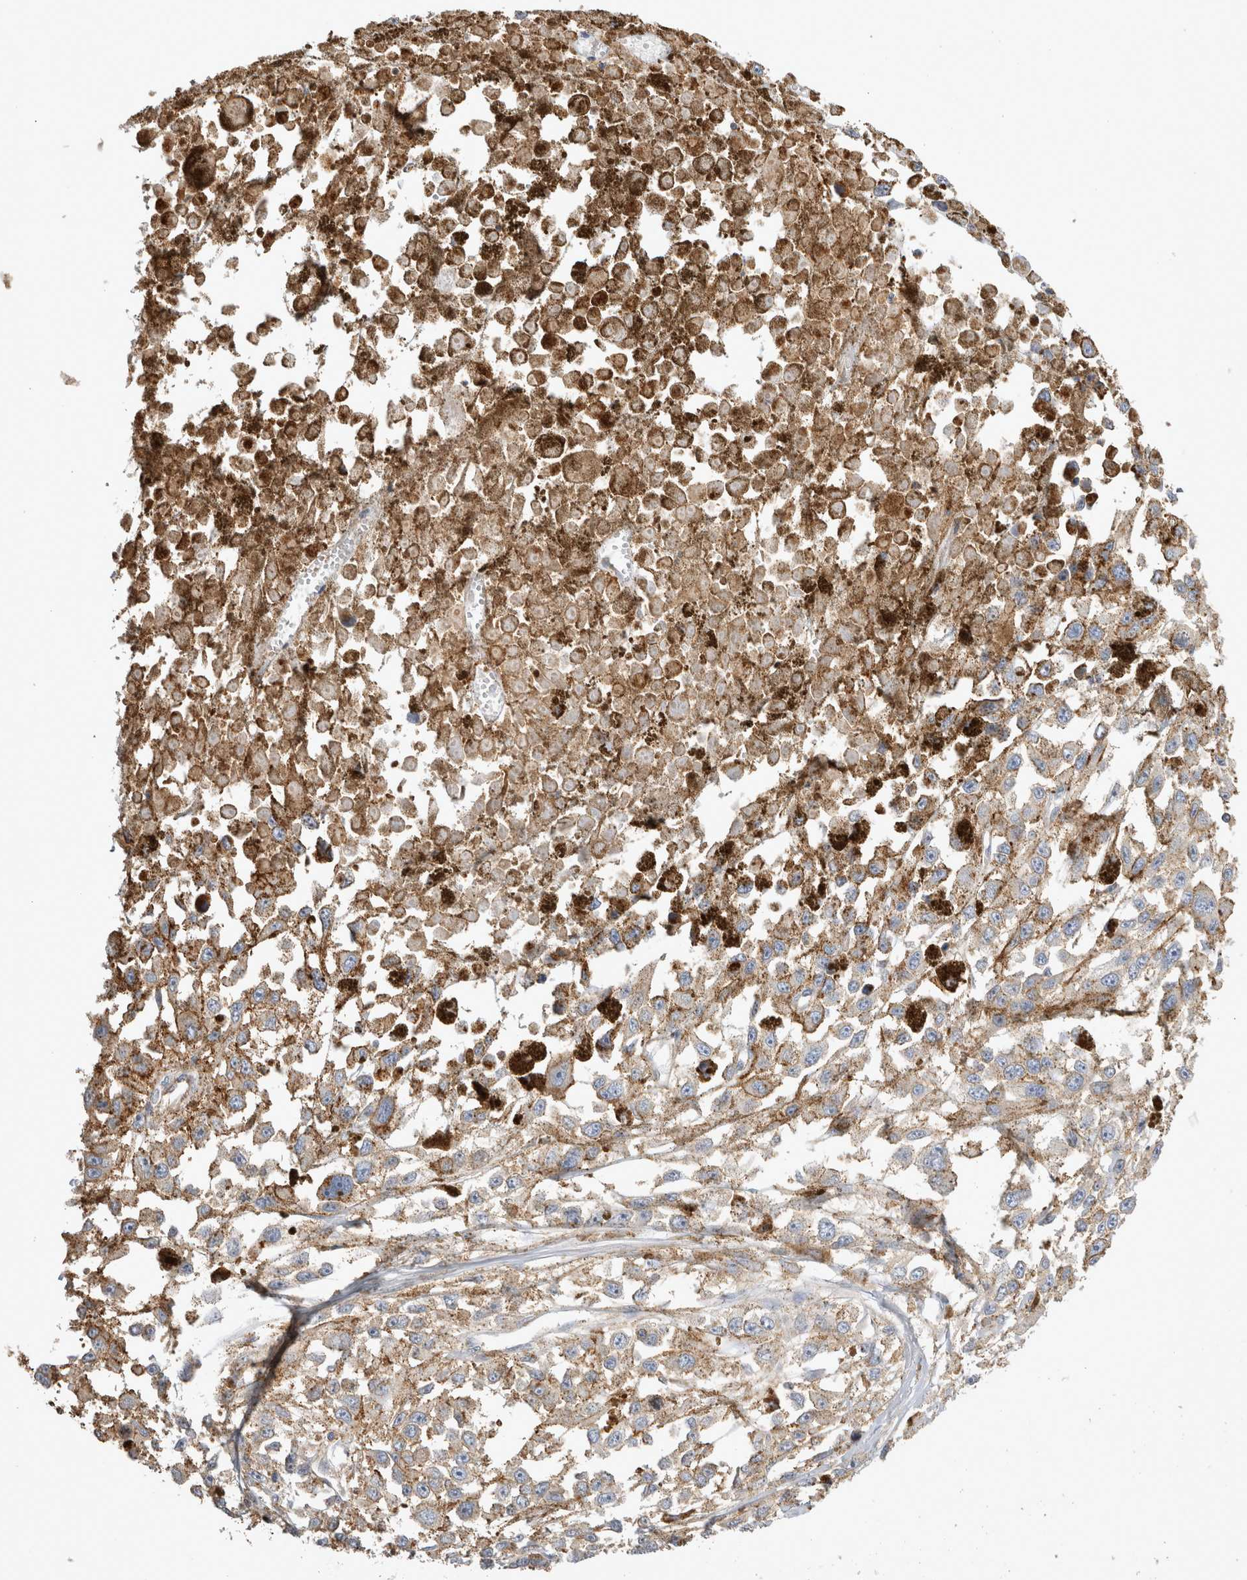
{"staining": {"intensity": "weak", "quantity": ">75%", "location": "cytoplasmic/membranous"}, "tissue": "melanoma", "cell_type": "Tumor cells", "image_type": "cancer", "snomed": [{"axis": "morphology", "description": "Malignant melanoma, Metastatic site"}, {"axis": "topography", "description": "Lymph node"}], "caption": "Protein staining by IHC shows weak cytoplasmic/membranous positivity in about >75% of tumor cells in melanoma. (IHC, brightfield microscopy, high magnification).", "gene": "CHMP6", "patient": {"sex": "male", "age": 59}}